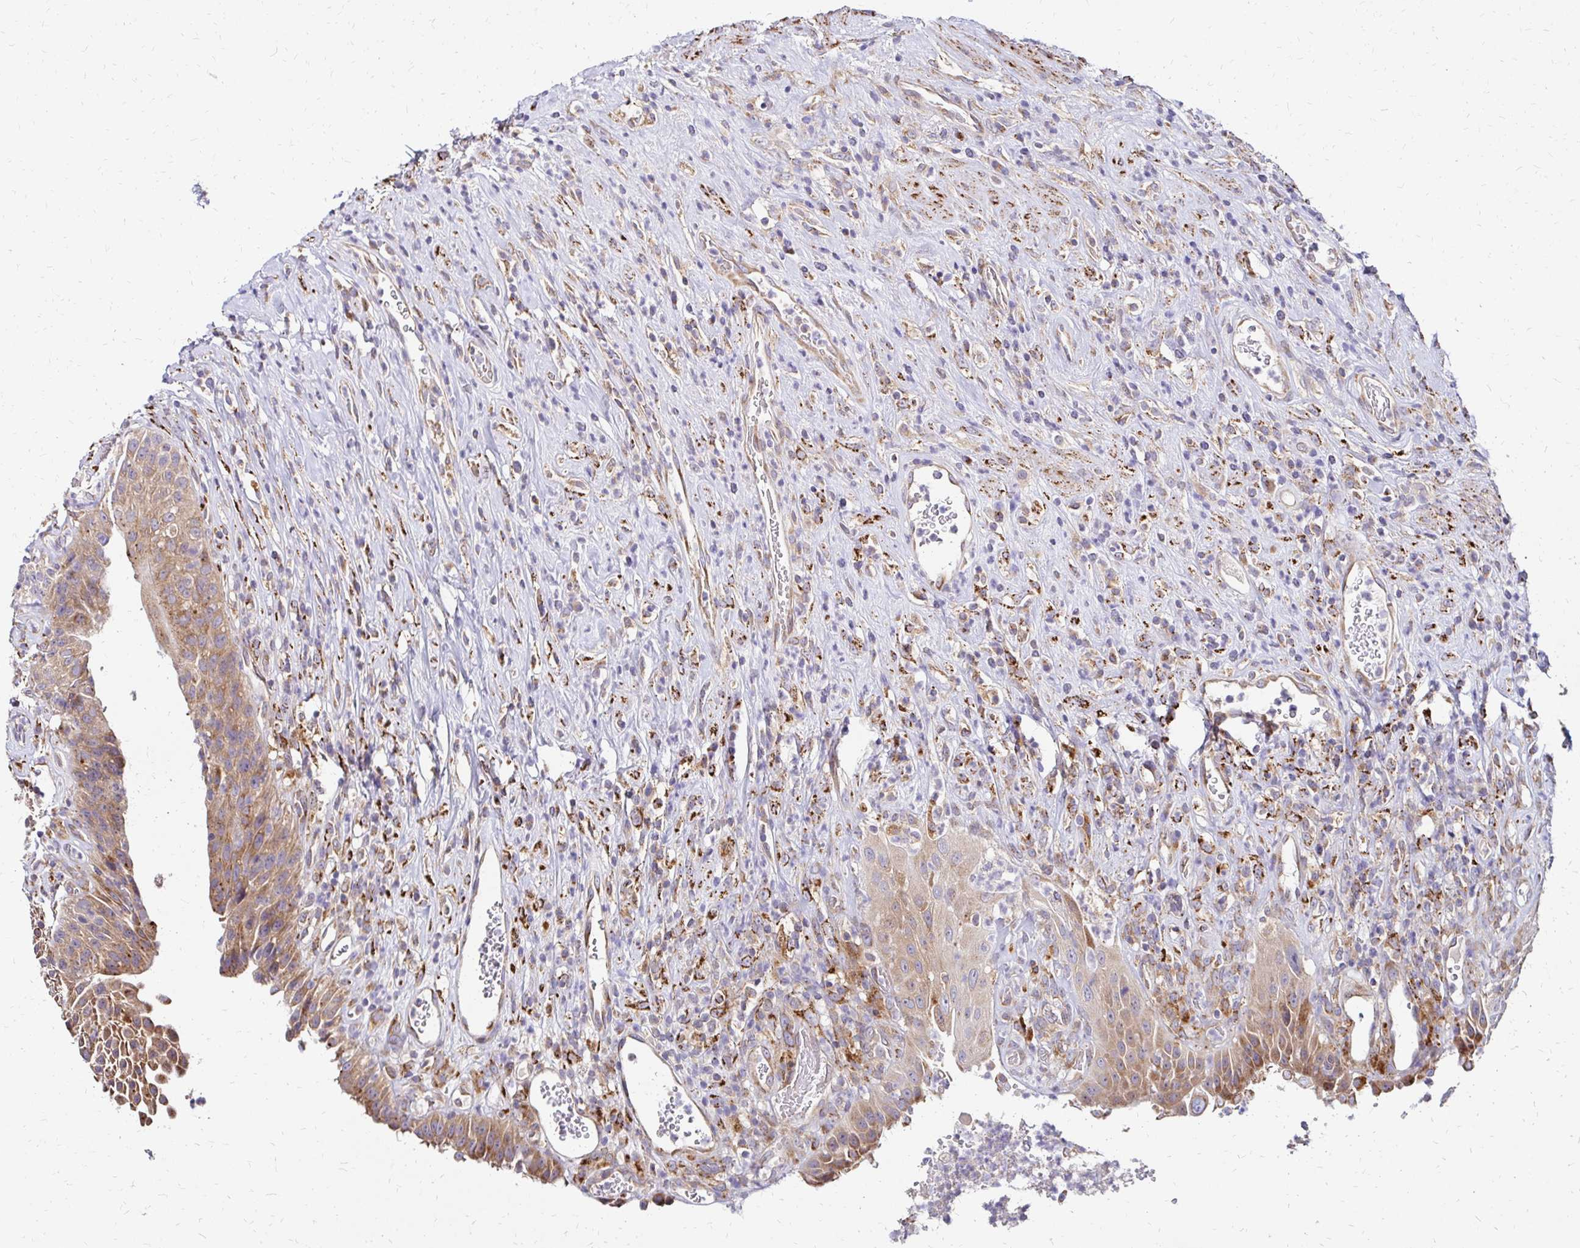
{"staining": {"intensity": "moderate", "quantity": ">75%", "location": "cytoplasmic/membranous"}, "tissue": "urinary bladder", "cell_type": "Urothelial cells", "image_type": "normal", "snomed": [{"axis": "morphology", "description": "Normal tissue, NOS"}, {"axis": "topography", "description": "Urinary bladder"}], "caption": "Immunohistochemical staining of benign urinary bladder exhibits medium levels of moderate cytoplasmic/membranous staining in about >75% of urothelial cells. (DAB (3,3'-diaminobenzidine) IHC, brown staining for protein, blue staining for nuclei).", "gene": "IDUA", "patient": {"sex": "female", "age": 56}}